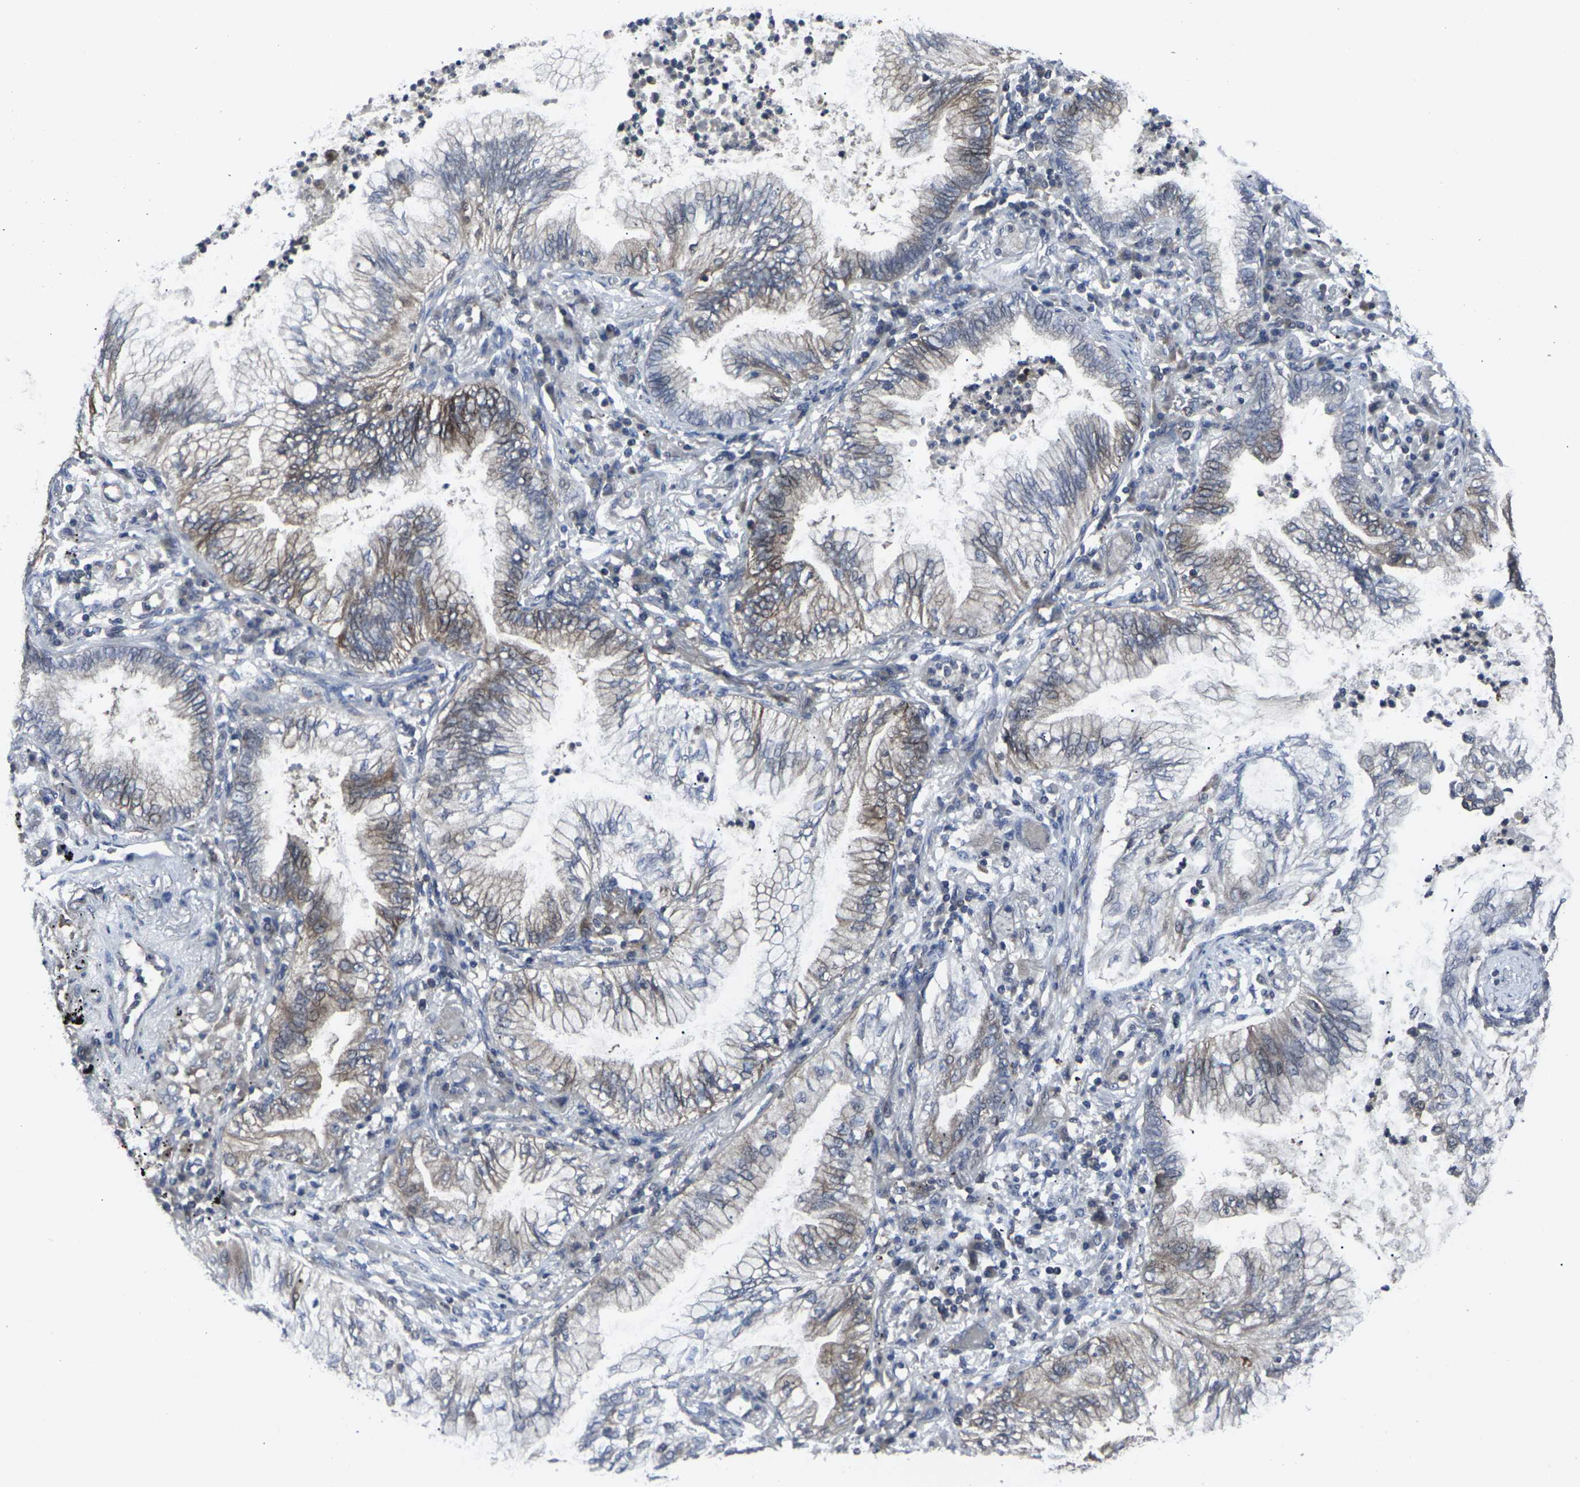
{"staining": {"intensity": "moderate", "quantity": ">75%", "location": "cytoplasmic/membranous"}, "tissue": "lung cancer", "cell_type": "Tumor cells", "image_type": "cancer", "snomed": [{"axis": "morphology", "description": "Normal tissue, NOS"}, {"axis": "morphology", "description": "Adenocarcinoma, NOS"}, {"axis": "topography", "description": "Bronchus"}, {"axis": "topography", "description": "Lung"}], "caption": "An image of lung cancer stained for a protein reveals moderate cytoplasmic/membranous brown staining in tumor cells.", "gene": "HPRT1", "patient": {"sex": "female", "age": 70}}